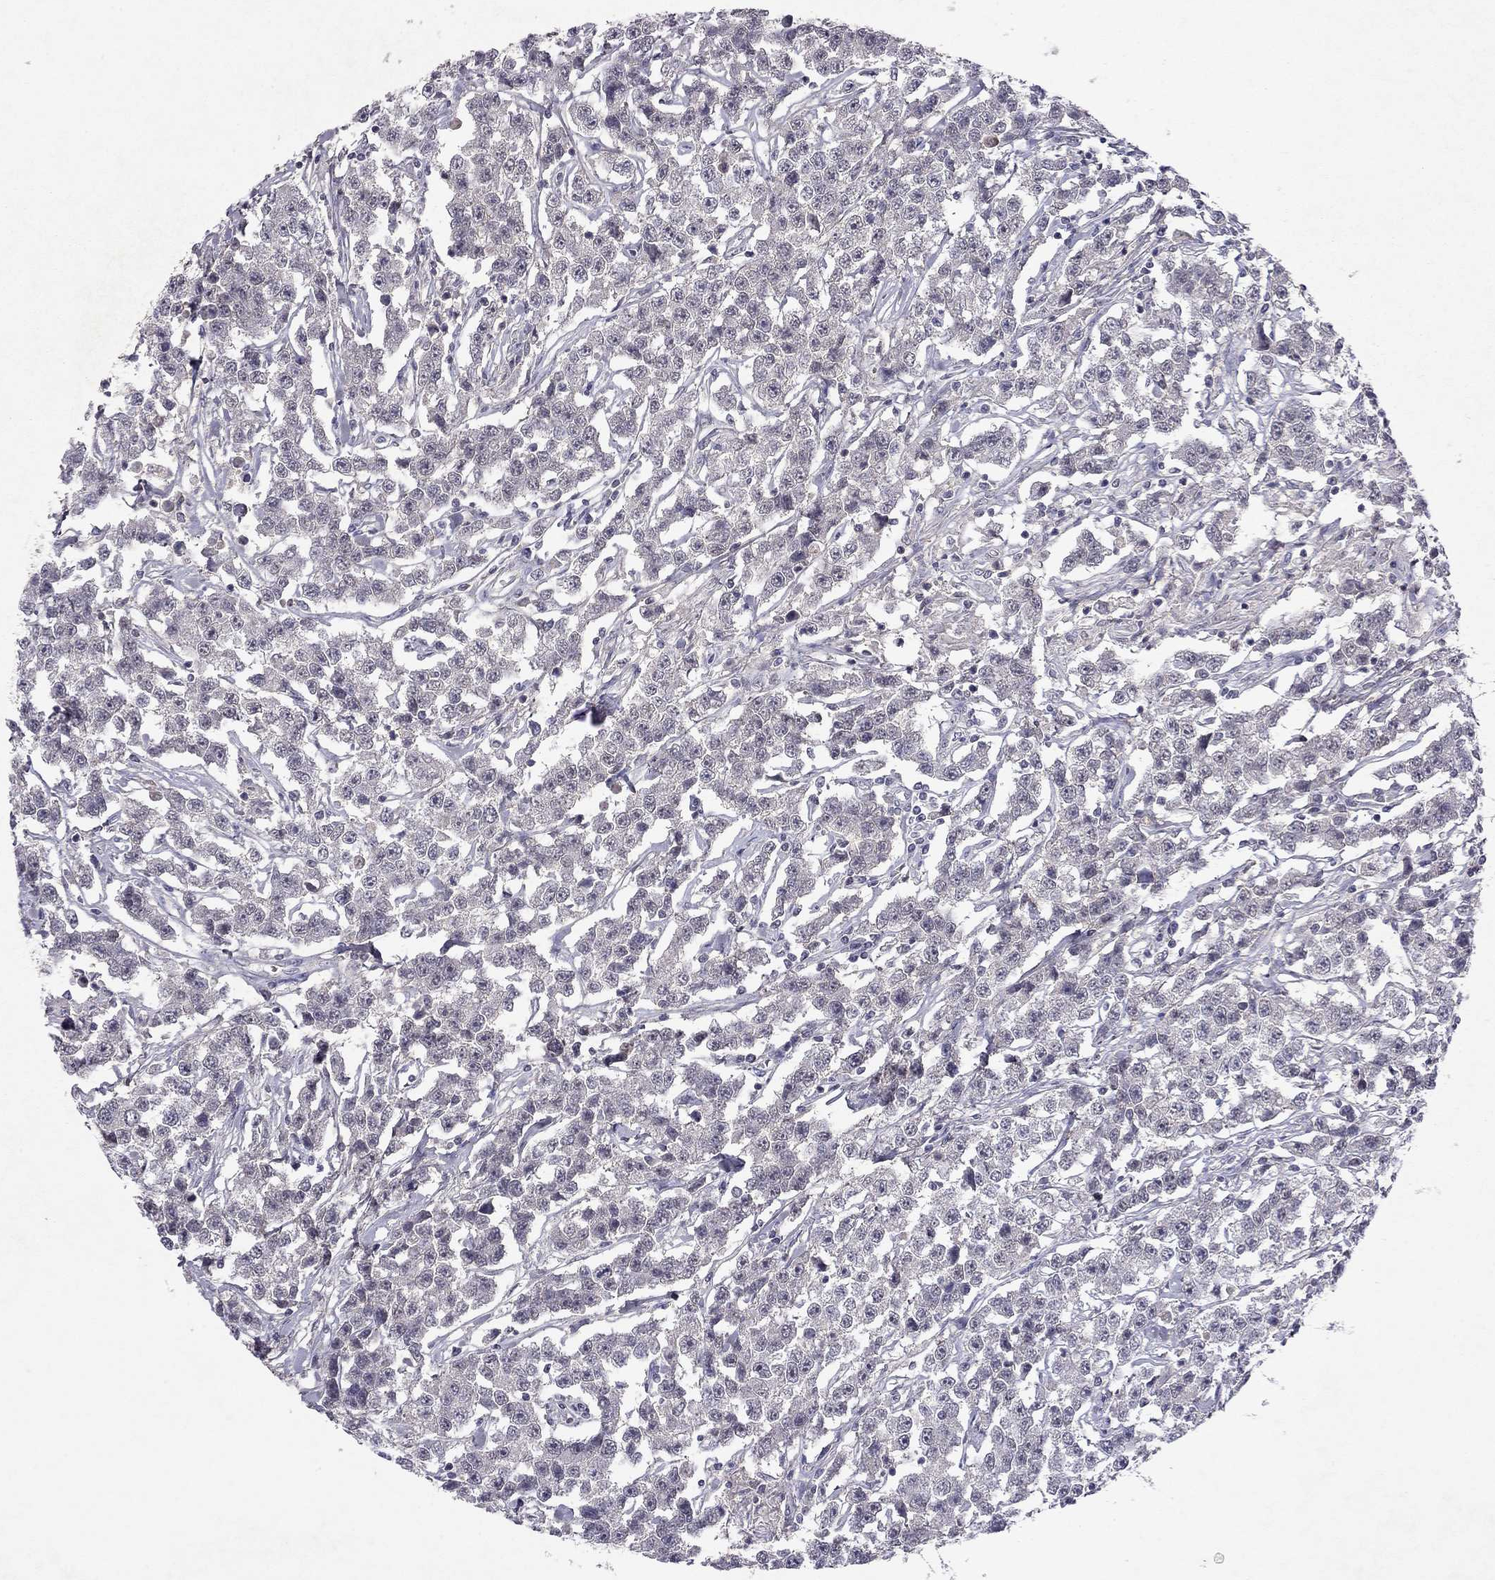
{"staining": {"intensity": "negative", "quantity": "none", "location": "none"}, "tissue": "testis cancer", "cell_type": "Tumor cells", "image_type": "cancer", "snomed": [{"axis": "morphology", "description": "Seminoma, NOS"}, {"axis": "topography", "description": "Testis"}], "caption": "Tumor cells are negative for protein expression in human testis cancer (seminoma).", "gene": "ESR2", "patient": {"sex": "male", "age": 59}}